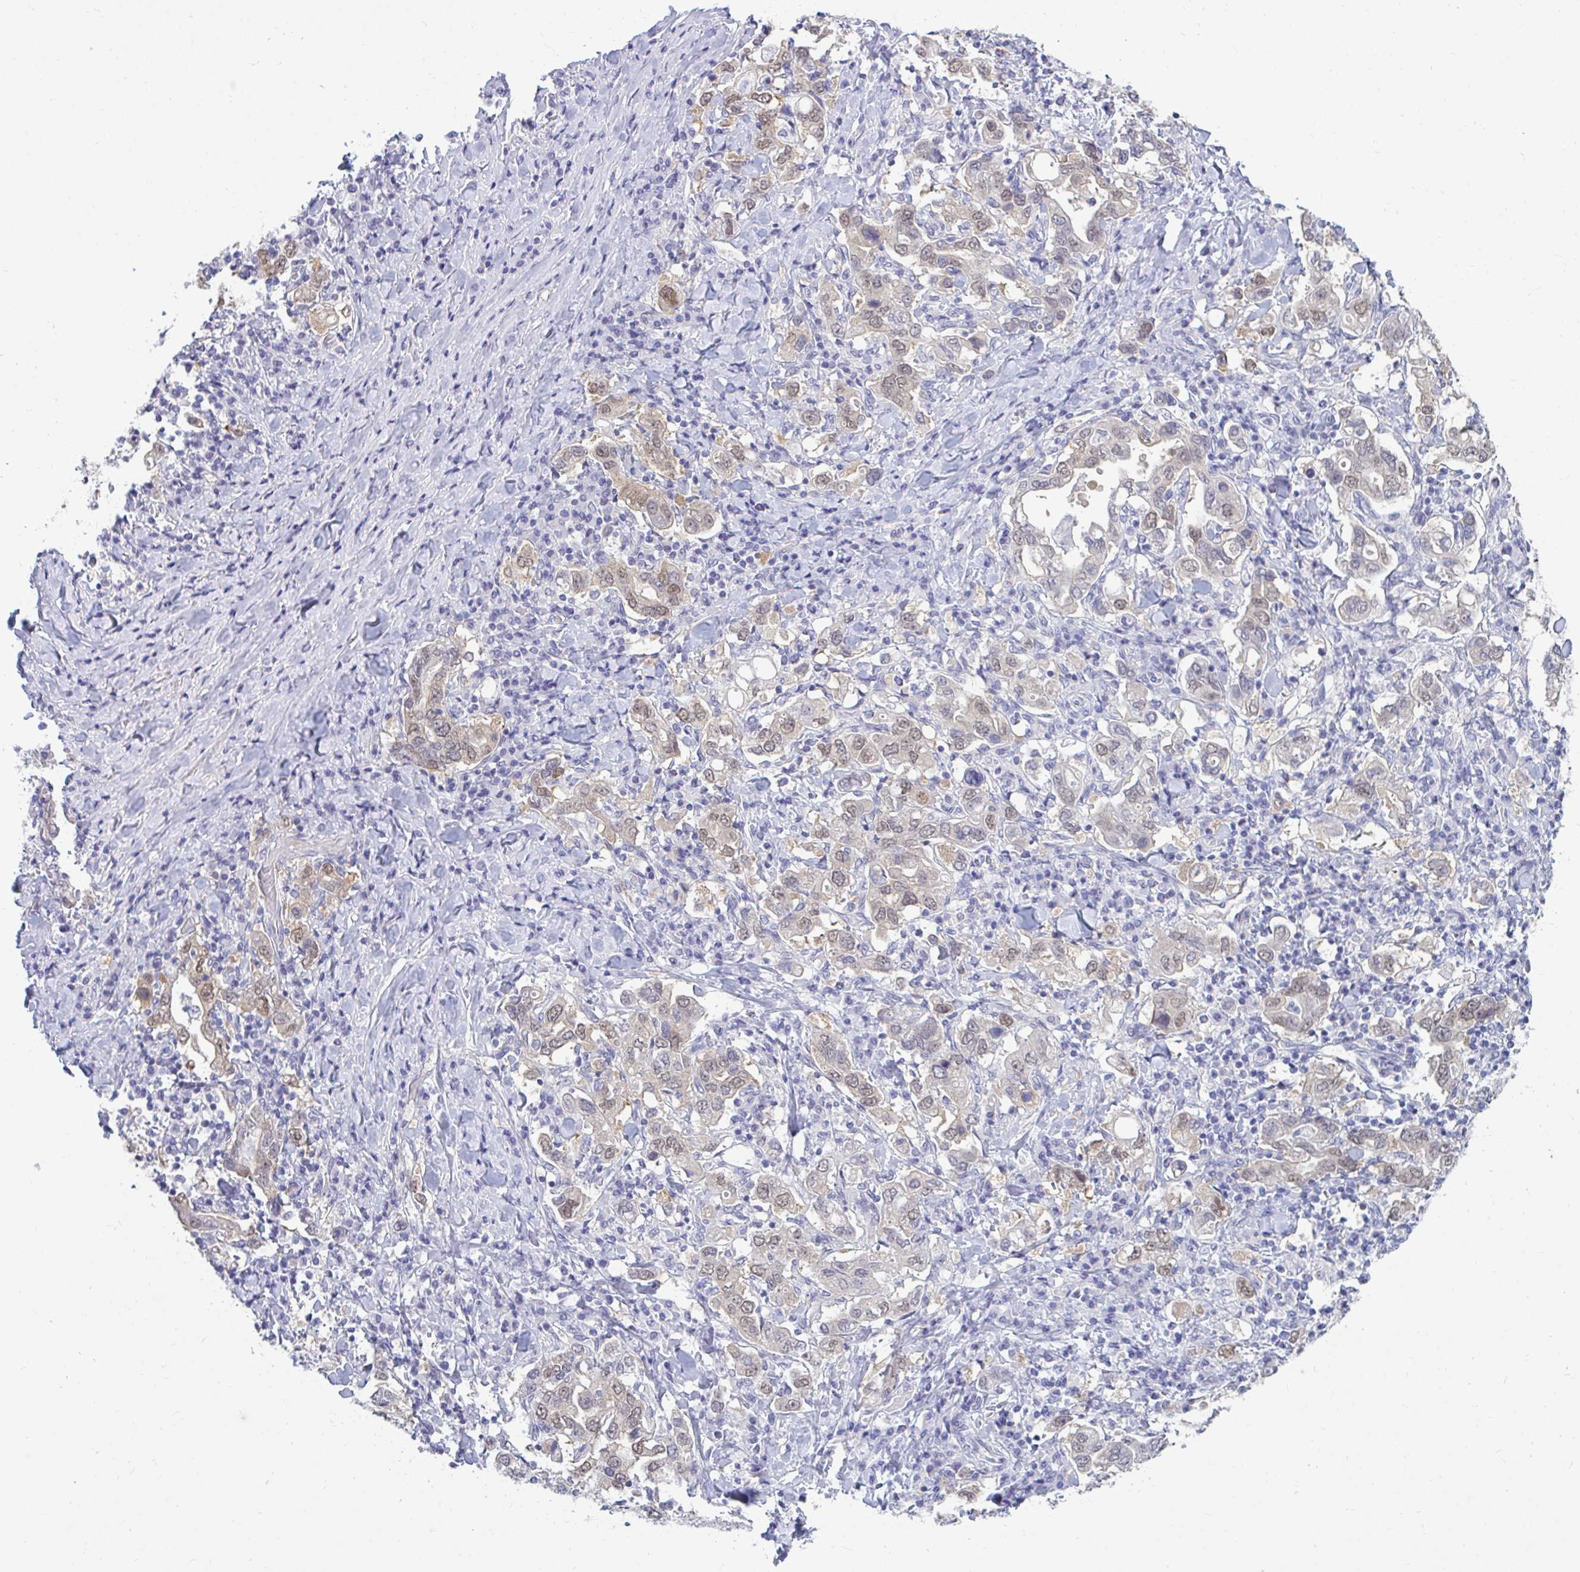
{"staining": {"intensity": "weak", "quantity": "25%-75%", "location": "nuclear"}, "tissue": "stomach cancer", "cell_type": "Tumor cells", "image_type": "cancer", "snomed": [{"axis": "morphology", "description": "Adenocarcinoma, NOS"}, {"axis": "topography", "description": "Stomach, upper"}], "caption": "An immunohistochemistry photomicrograph of tumor tissue is shown. Protein staining in brown labels weak nuclear positivity in adenocarcinoma (stomach) within tumor cells.", "gene": "CSE1L", "patient": {"sex": "male", "age": 62}}